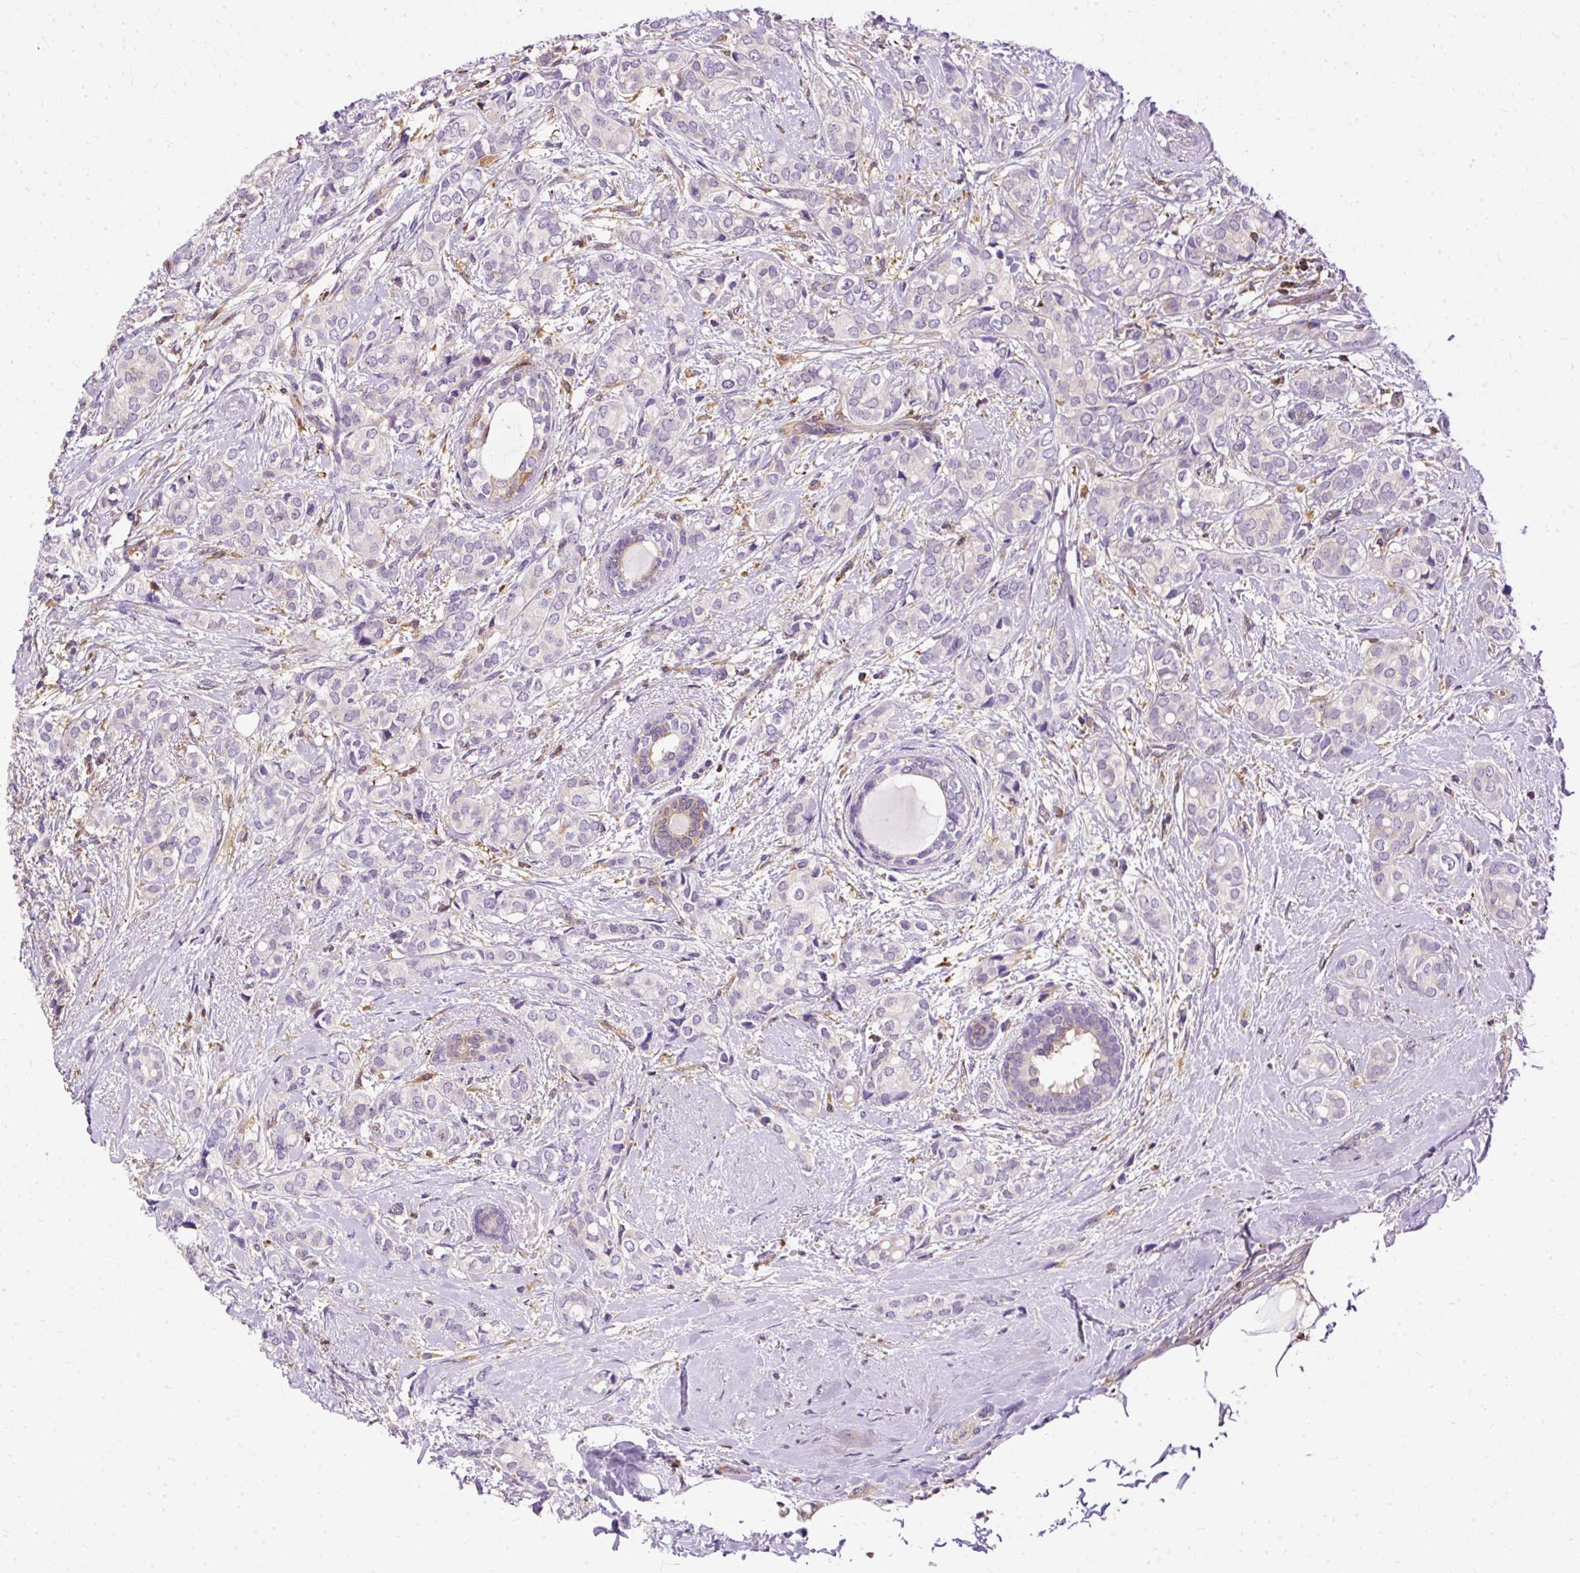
{"staining": {"intensity": "negative", "quantity": "none", "location": "none"}, "tissue": "breast cancer", "cell_type": "Tumor cells", "image_type": "cancer", "snomed": [{"axis": "morphology", "description": "Duct carcinoma"}, {"axis": "topography", "description": "Breast"}], "caption": "A high-resolution image shows immunohistochemistry staining of infiltrating ductal carcinoma (breast), which shows no significant expression in tumor cells. (DAB (3,3'-diaminobenzidine) IHC with hematoxylin counter stain).", "gene": "TWF2", "patient": {"sex": "female", "age": 73}}